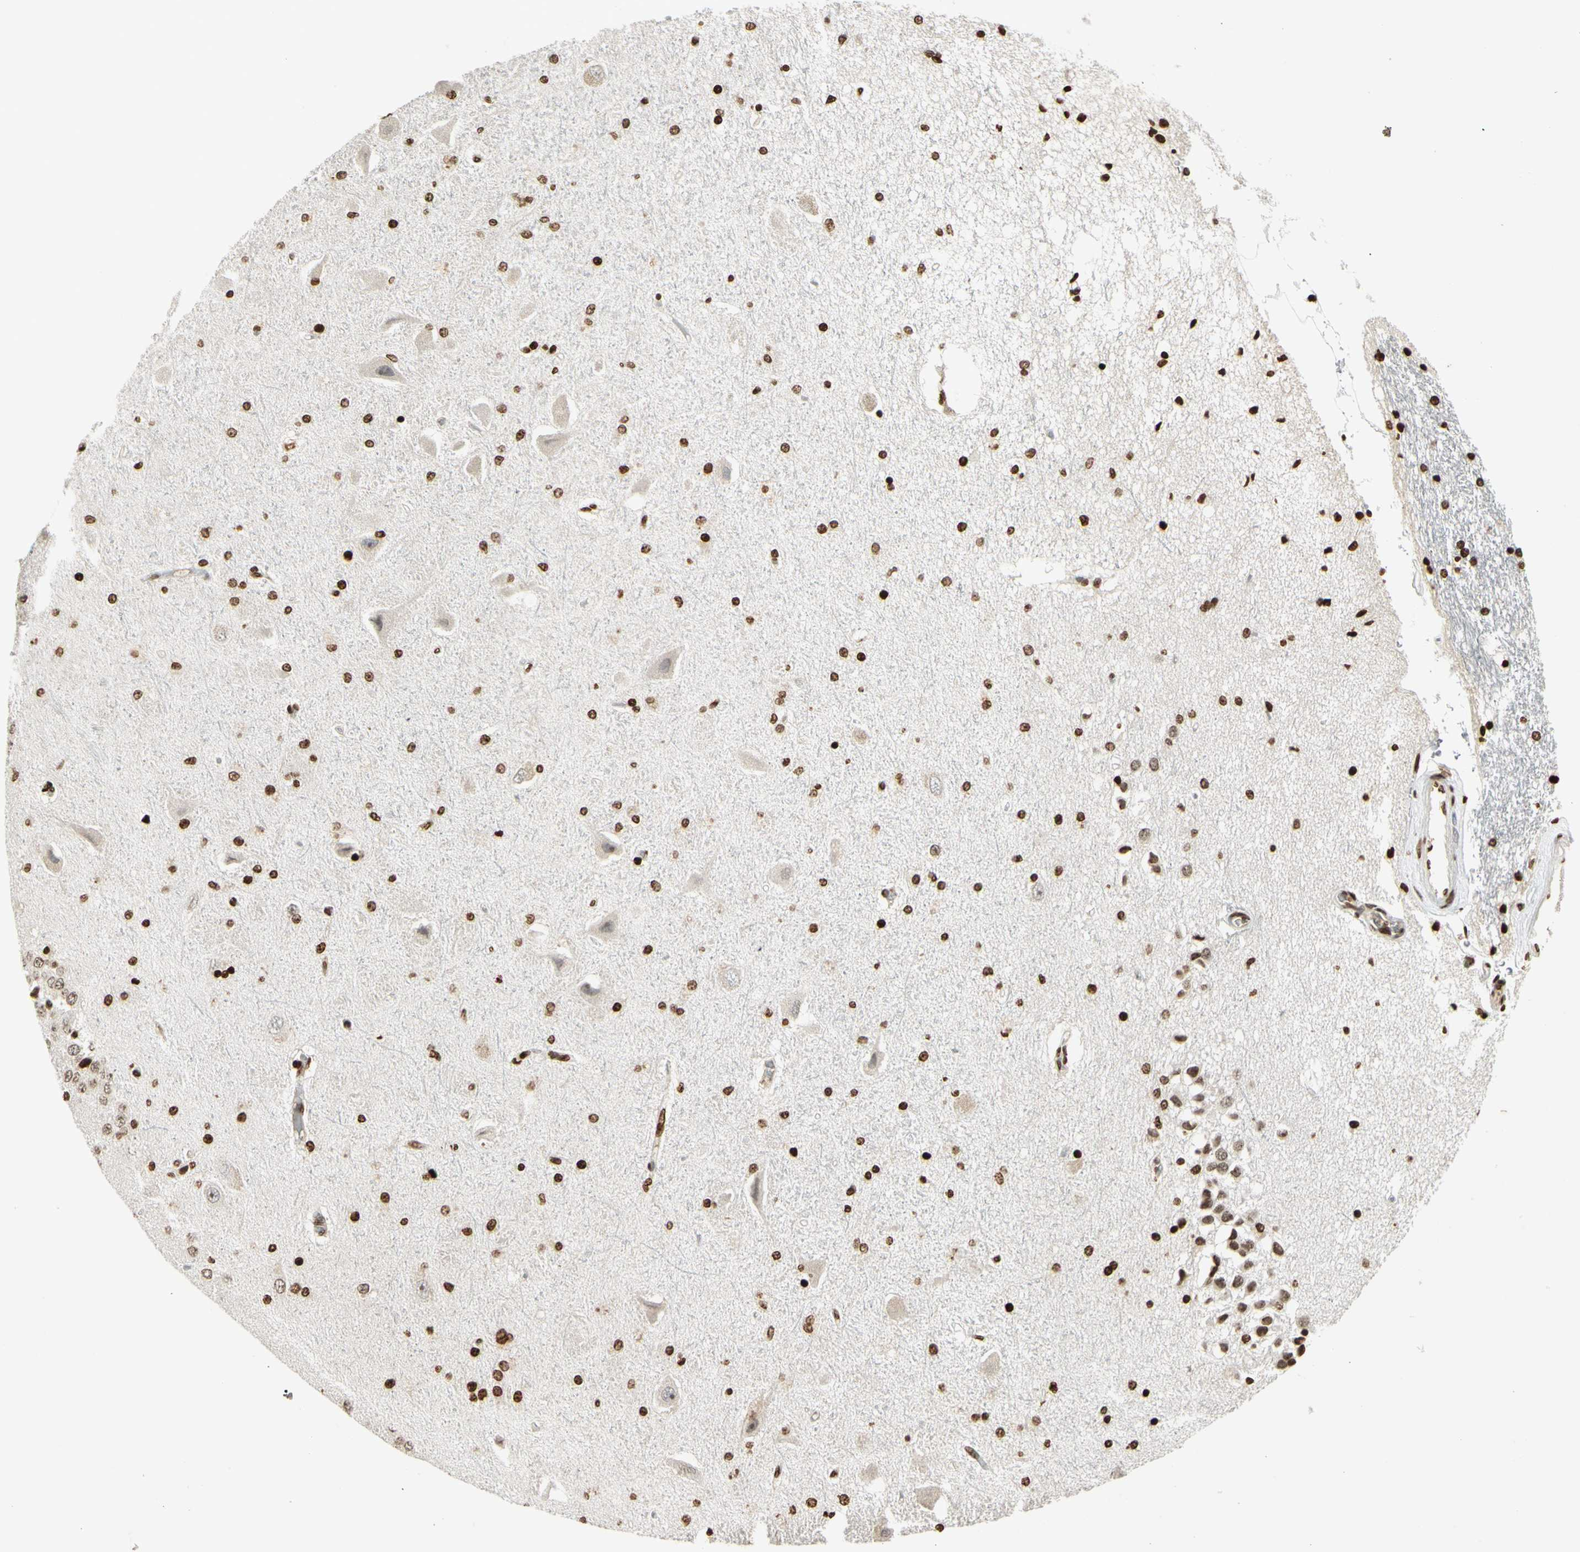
{"staining": {"intensity": "strong", "quantity": ">75%", "location": "nuclear"}, "tissue": "hippocampus", "cell_type": "Glial cells", "image_type": "normal", "snomed": [{"axis": "morphology", "description": "Normal tissue, NOS"}, {"axis": "topography", "description": "Hippocampus"}], "caption": "DAB (3,3'-diaminobenzidine) immunohistochemical staining of unremarkable human hippocampus shows strong nuclear protein expression in about >75% of glial cells.", "gene": "RORA", "patient": {"sex": "female", "age": 54}}